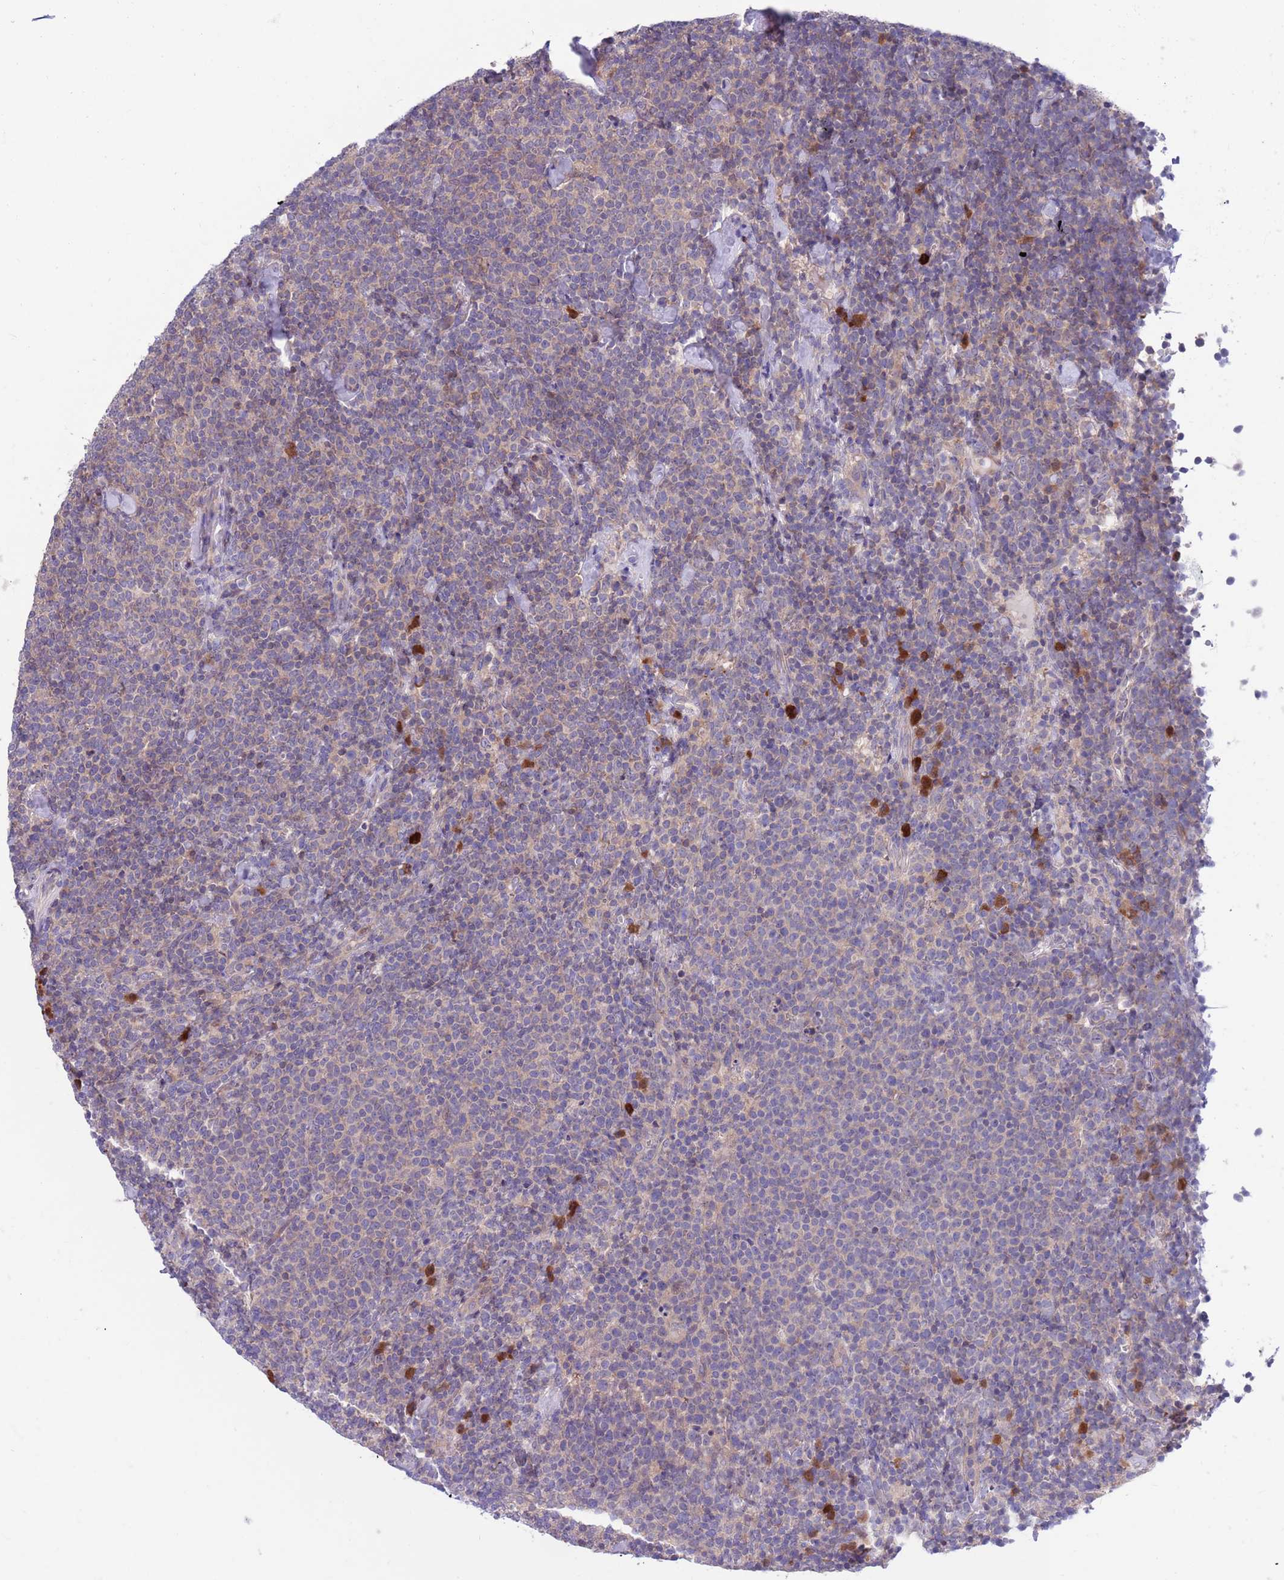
{"staining": {"intensity": "negative", "quantity": "none", "location": "none"}, "tissue": "lymphoma", "cell_type": "Tumor cells", "image_type": "cancer", "snomed": [{"axis": "morphology", "description": "Malignant lymphoma, non-Hodgkin's type, High grade"}, {"axis": "topography", "description": "Lymph node"}], "caption": "Immunohistochemistry (IHC) of human high-grade malignant lymphoma, non-Hodgkin's type demonstrates no expression in tumor cells.", "gene": "KLHL29", "patient": {"sex": "male", "age": 61}}